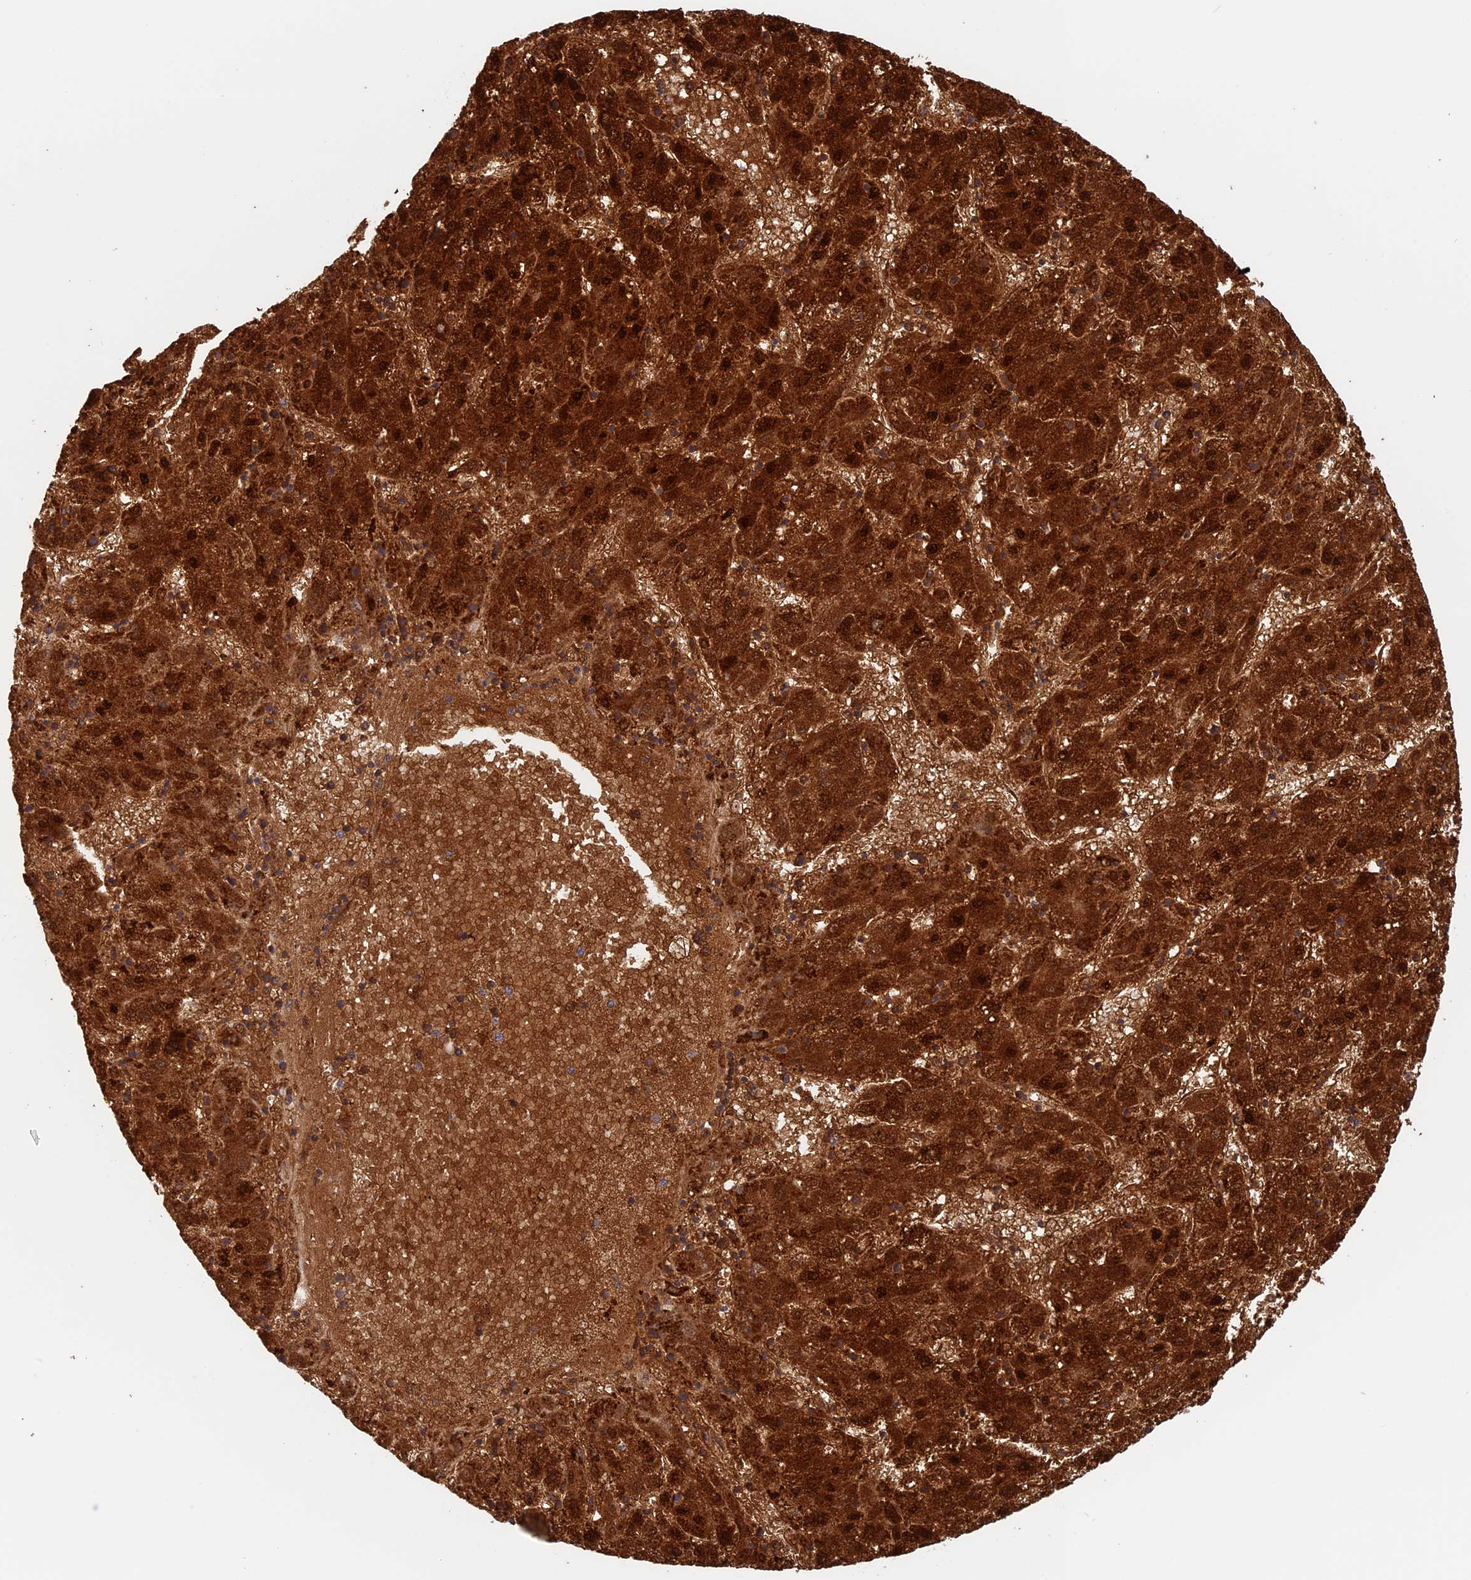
{"staining": {"intensity": "strong", "quantity": ">75%", "location": "cytoplasmic/membranous,nuclear"}, "tissue": "liver cancer", "cell_type": "Tumor cells", "image_type": "cancer", "snomed": [{"axis": "morphology", "description": "Carcinoma, Hepatocellular, NOS"}, {"axis": "topography", "description": "Liver"}], "caption": "Liver hepatocellular carcinoma stained with DAB (3,3'-diaminobenzidine) IHC shows high levels of strong cytoplasmic/membranous and nuclear expression in about >75% of tumor cells. Nuclei are stained in blue.", "gene": "ISOC2", "patient": {"sex": "male", "age": 72}}